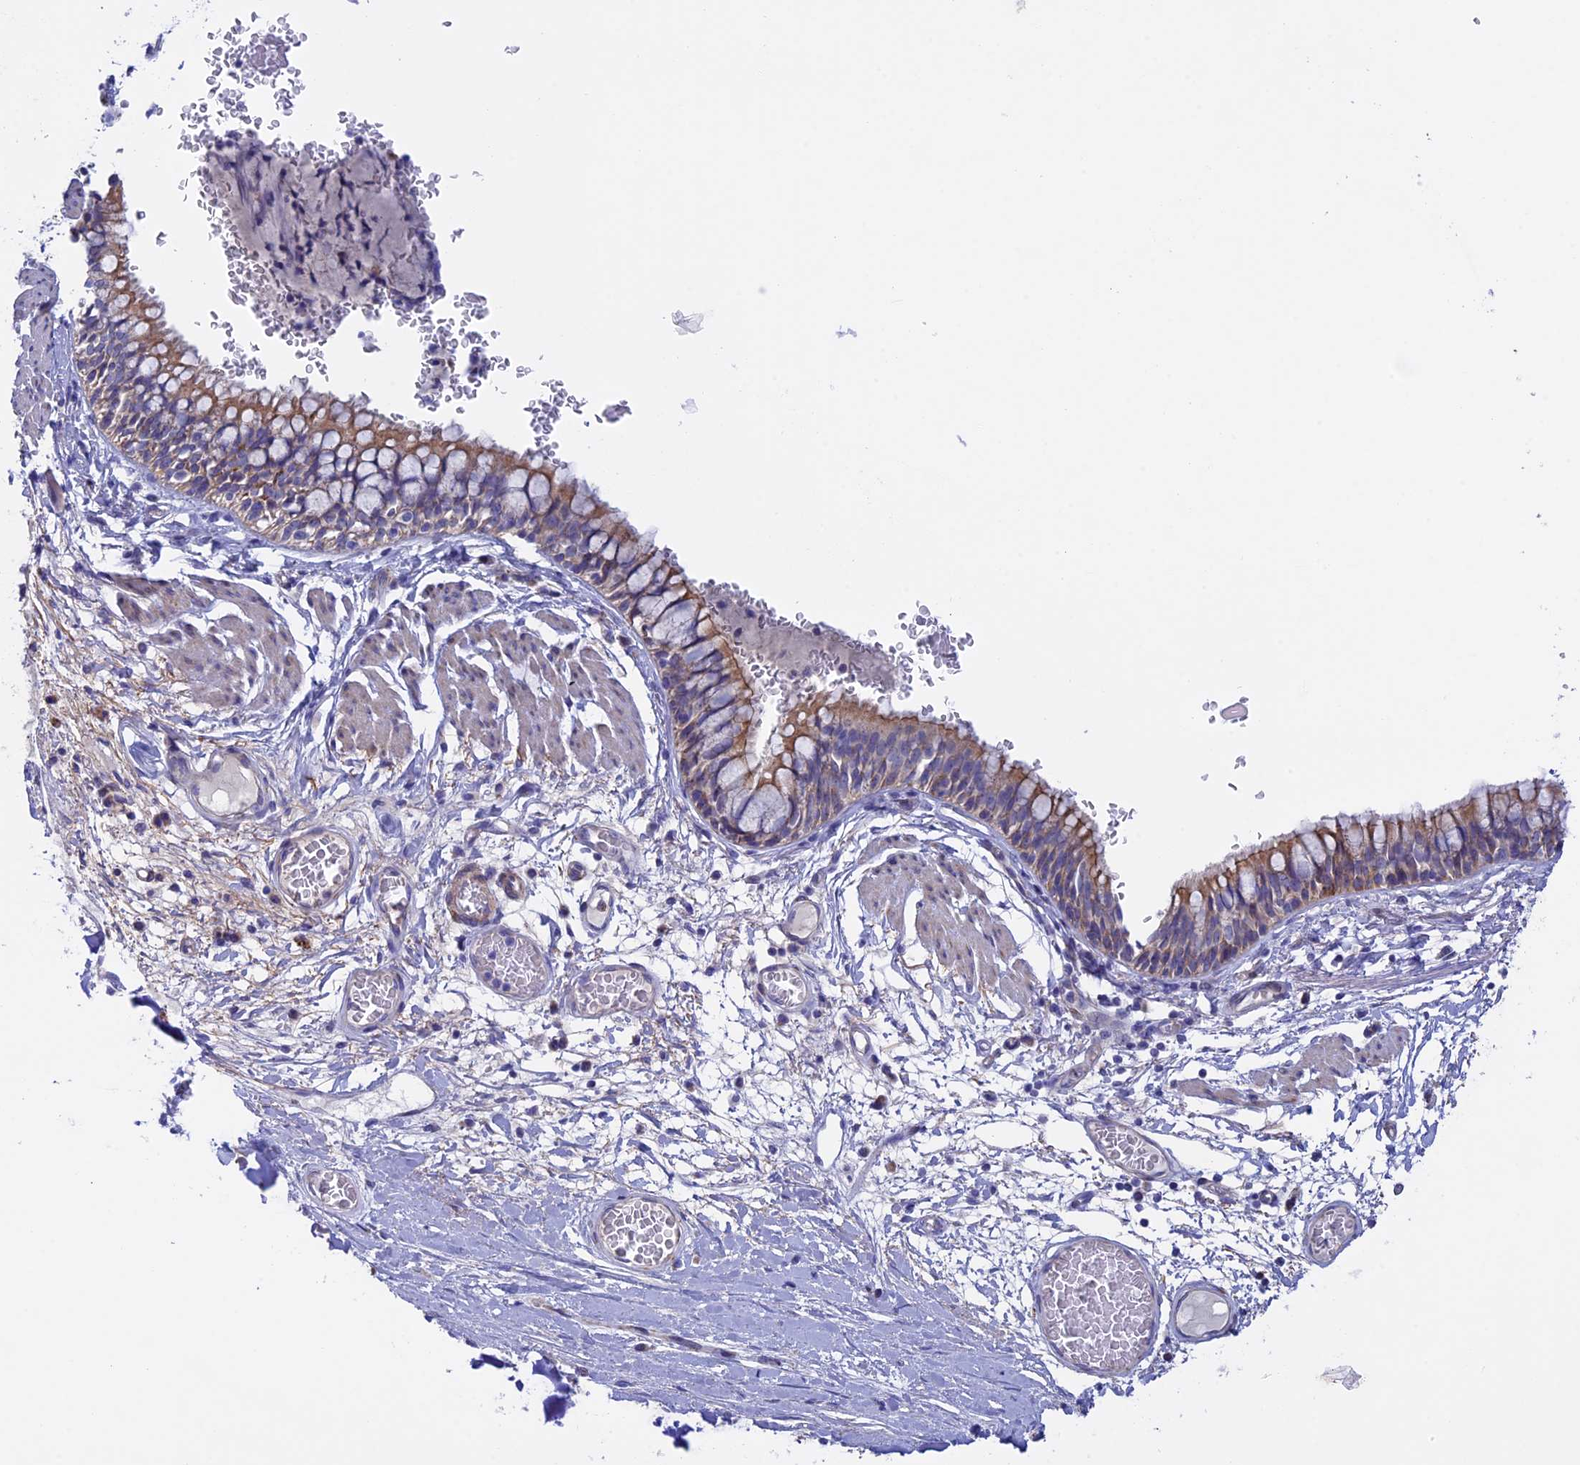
{"staining": {"intensity": "moderate", "quantity": "25%-75%", "location": "cytoplasmic/membranous"}, "tissue": "bronchus", "cell_type": "Respiratory epithelial cells", "image_type": "normal", "snomed": [{"axis": "morphology", "description": "Normal tissue, NOS"}, {"axis": "topography", "description": "Cartilage tissue"}, {"axis": "topography", "description": "Bronchus"}], "caption": "Protein staining of unremarkable bronchus reveals moderate cytoplasmic/membranous staining in about 25%-75% of respiratory epithelial cells.", "gene": "ETFDH", "patient": {"sex": "female", "age": 36}}